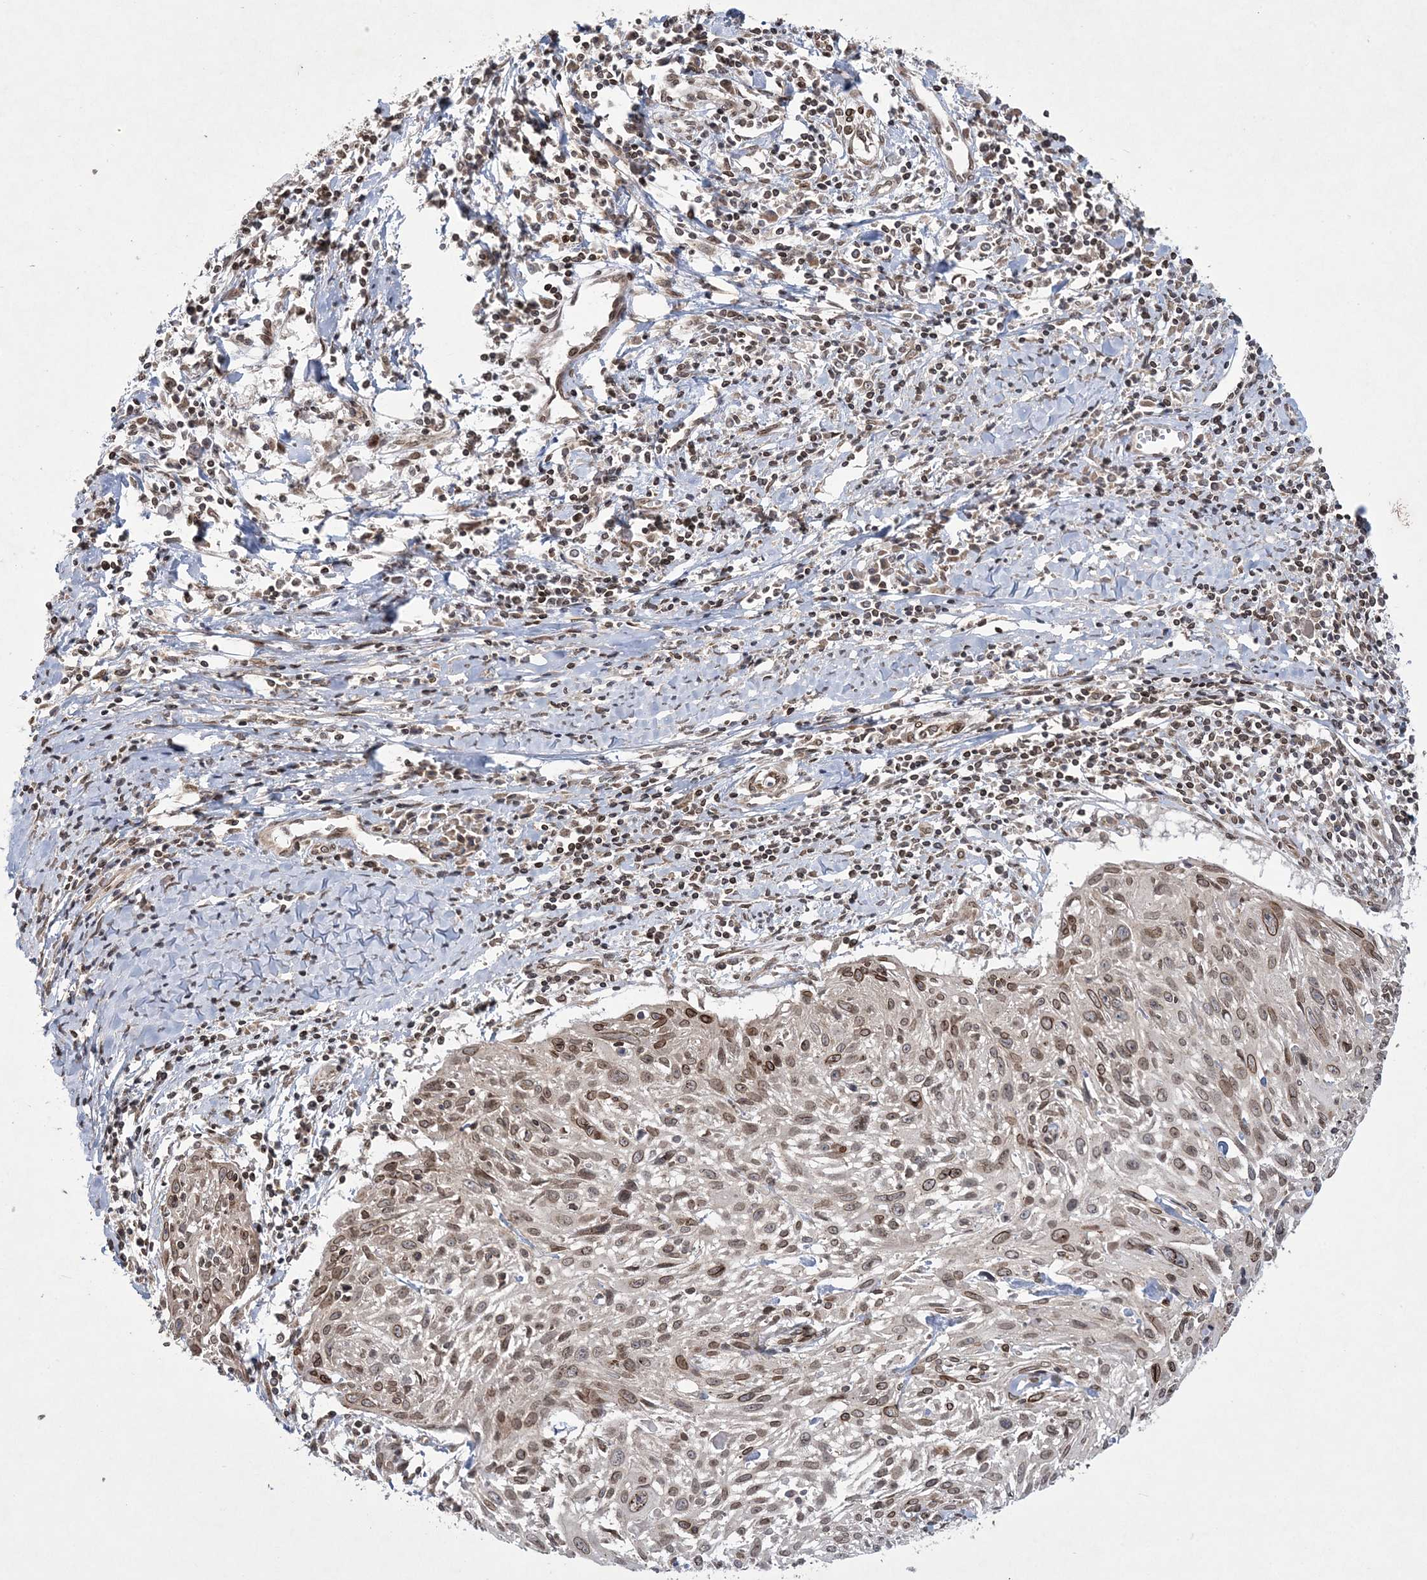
{"staining": {"intensity": "weak", "quantity": ">75%", "location": "cytoplasmic/membranous,nuclear"}, "tissue": "cervical cancer", "cell_type": "Tumor cells", "image_type": "cancer", "snomed": [{"axis": "morphology", "description": "Squamous cell carcinoma, NOS"}, {"axis": "topography", "description": "Cervix"}], "caption": "IHC image of cervical squamous cell carcinoma stained for a protein (brown), which displays low levels of weak cytoplasmic/membranous and nuclear expression in approximately >75% of tumor cells.", "gene": "DNAJC27", "patient": {"sex": "female", "age": 51}}